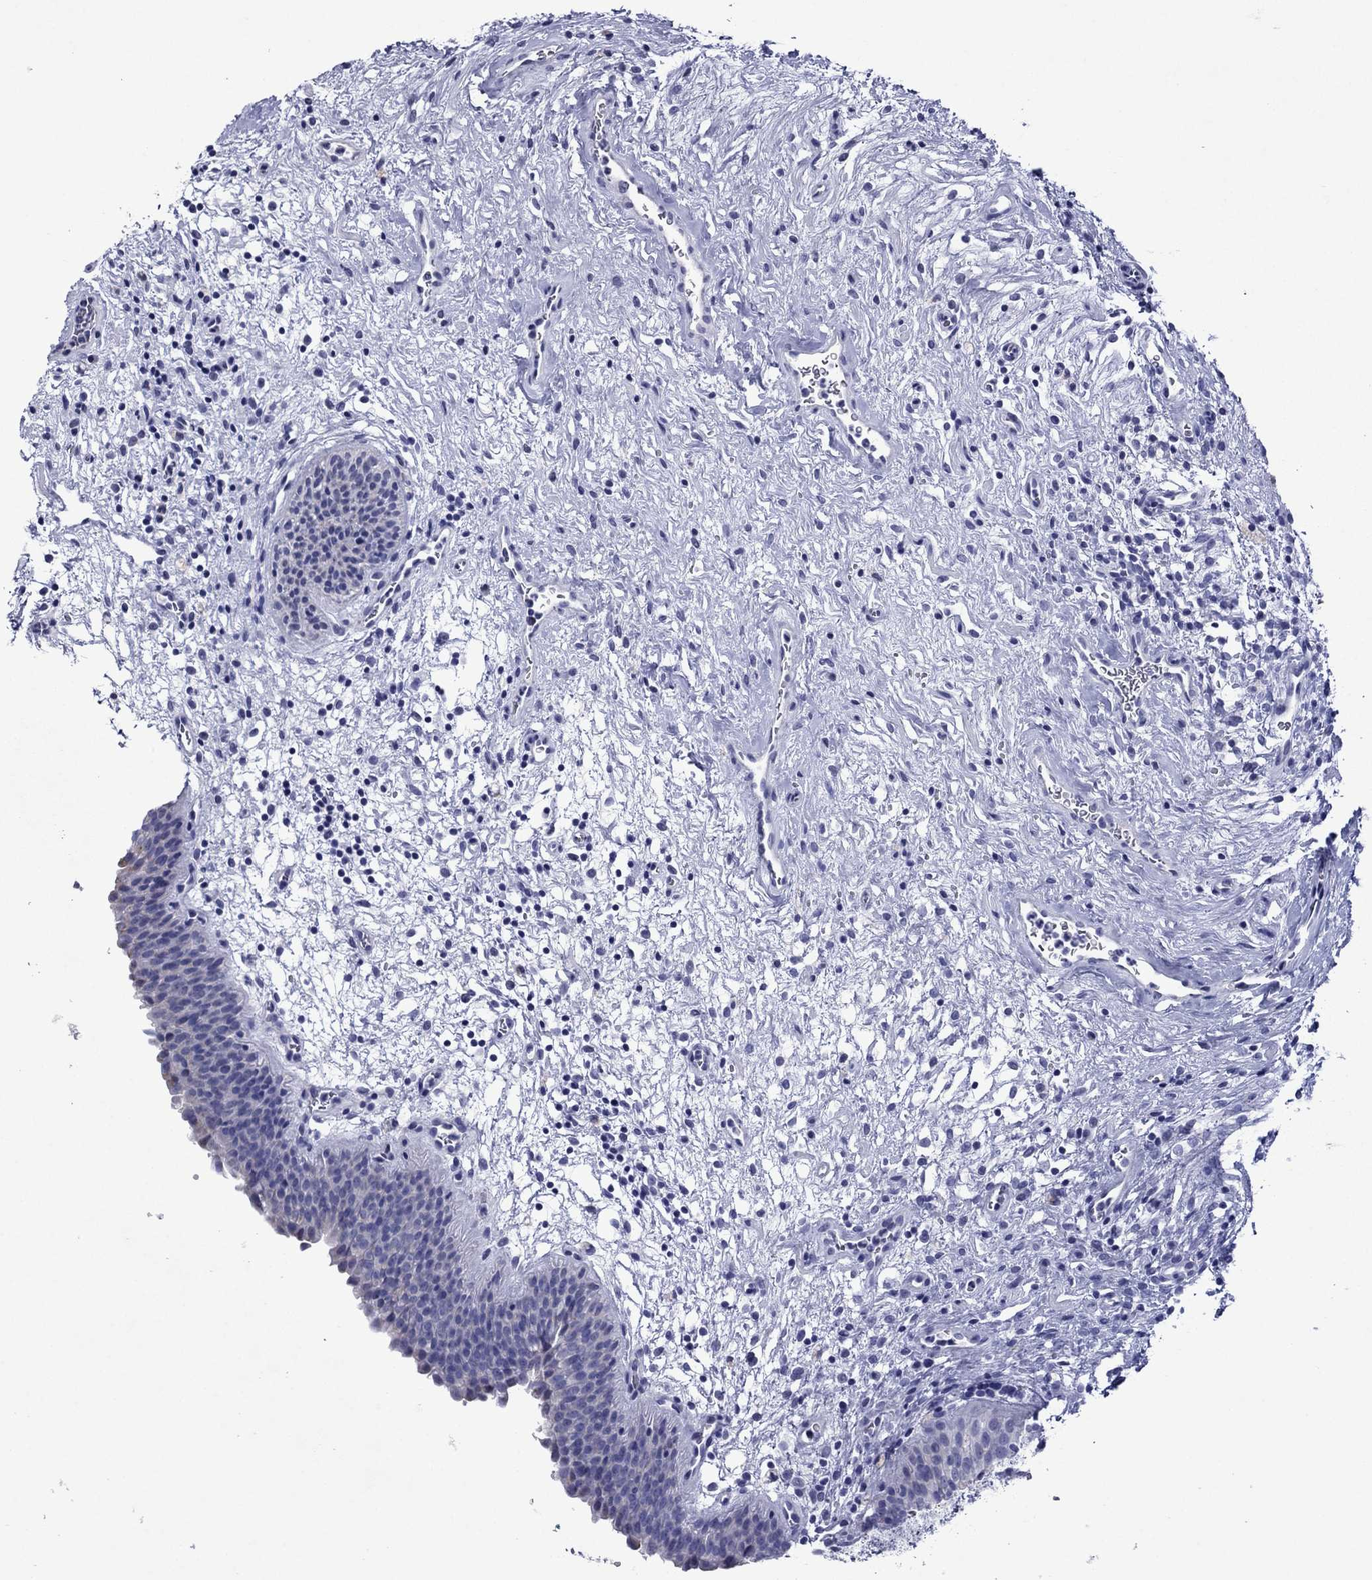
{"staining": {"intensity": "negative", "quantity": "none", "location": "none"}, "tissue": "urinary bladder", "cell_type": "Urothelial cells", "image_type": "normal", "snomed": [{"axis": "morphology", "description": "Normal tissue, NOS"}, {"axis": "topography", "description": "Urinary bladder"}], "caption": "IHC micrograph of normal human urinary bladder stained for a protein (brown), which shows no staining in urothelial cells.", "gene": "PIWIL1", "patient": {"sex": "male", "age": 37}}